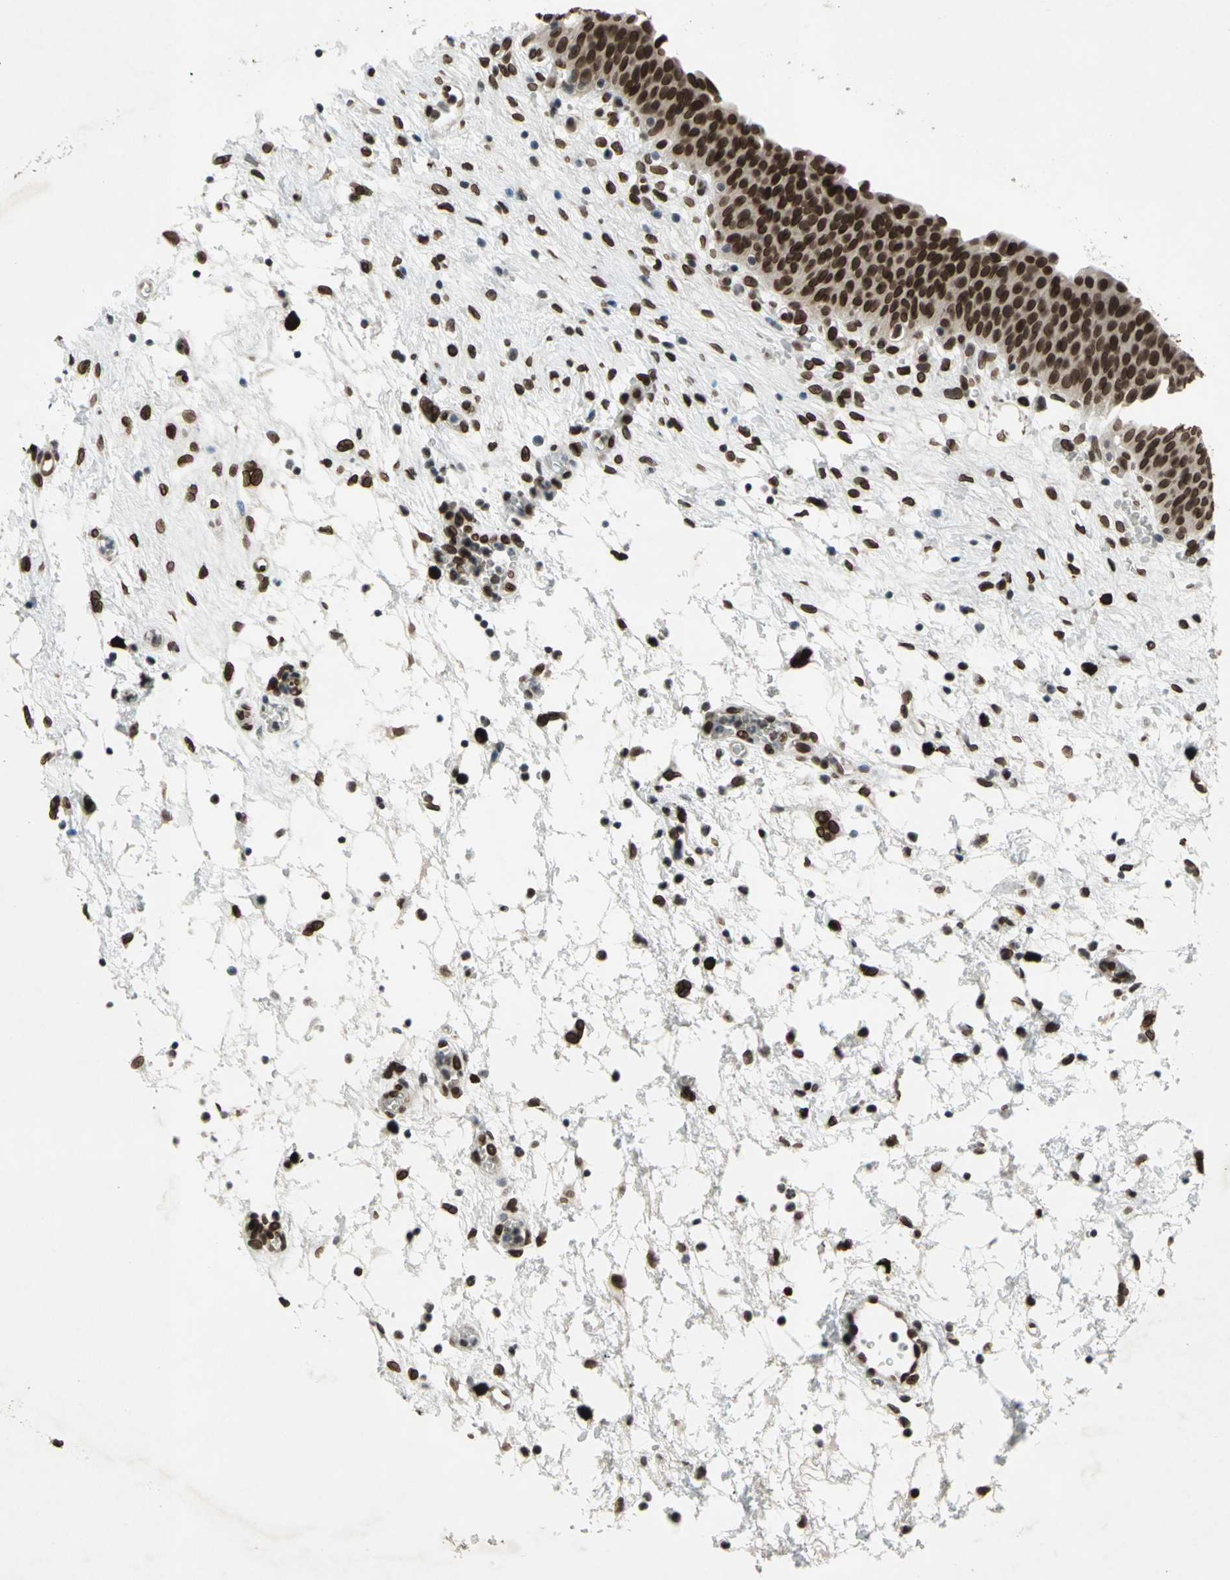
{"staining": {"intensity": "strong", "quantity": ">75%", "location": "cytoplasmic/membranous,nuclear"}, "tissue": "urinary bladder", "cell_type": "Urothelial cells", "image_type": "normal", "snomed": [{"axis": "morphology", "description": "Normal tissue, NOS"}, {"axis": "morphology", "description": "Dysplasia, NOS"}, {"axis": "topography", "description": "Urinary bladder"}], "caption": "Protein staining by immunohistochemistry reveals strong cytoplasmic/membranous,nuclear positivity in about >75% of urothelial cells in normal urinary bladder.", "gene": "ISY1", "patient": {"sex": "male", "age": 35}}